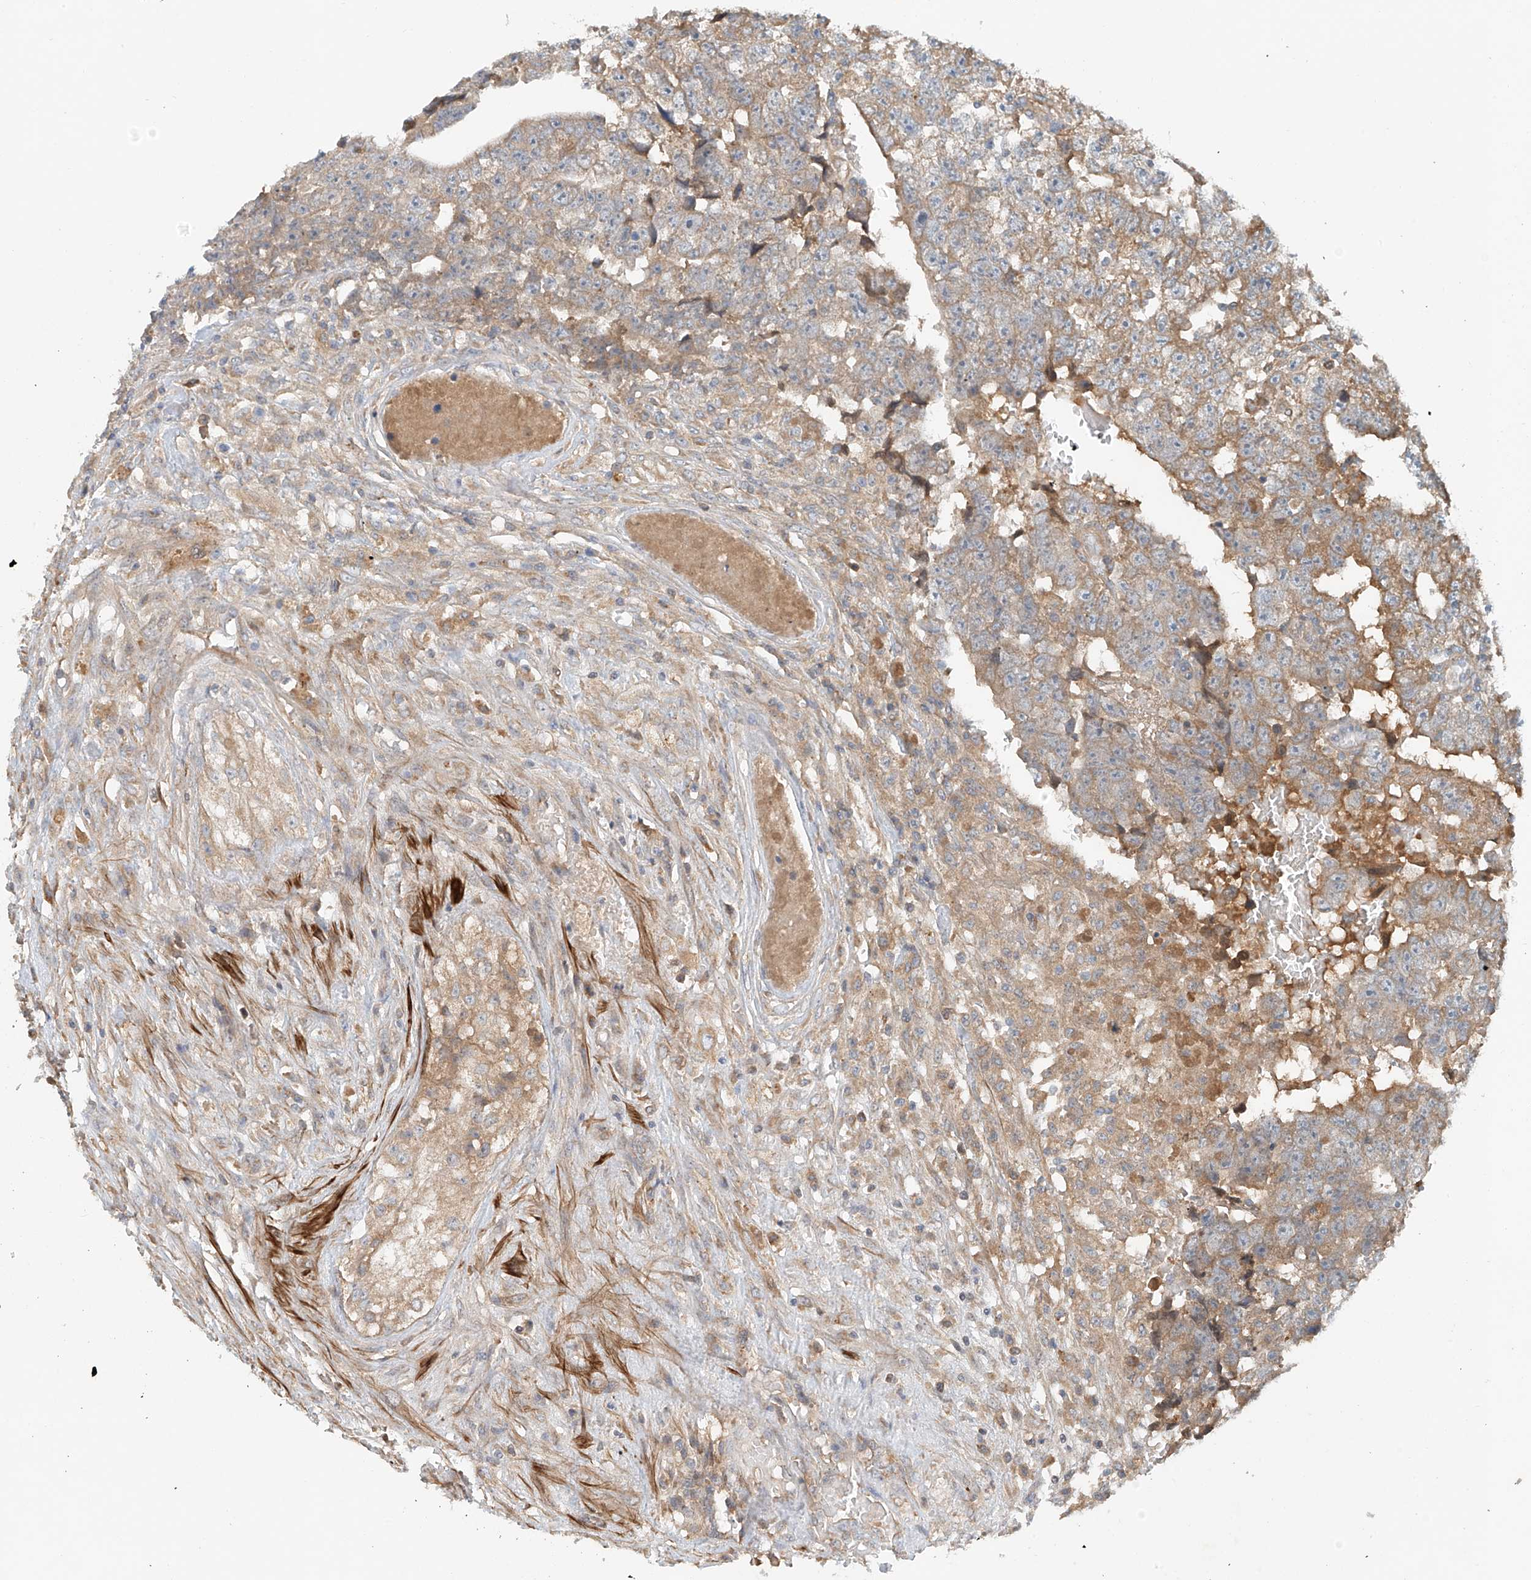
{"staining": {"intensity": "moderate", "quantity": "25%-75%", "location": "cytoplasmic/membranous"}, "tissue": "testis cancer", "cell_type": "Tumor cells", "image_type": "cancer", "snomed": [{"axis": "morphology", "description": "Carcinoma, Embryonal, NOS"}, {"axis": "topography", "description": "Testis"}], "caption": "A brown stain labels moderate cytoplasmic/membranous positivity of a protein in testis cancer (embryonal carcinoma) tumor cells. Immunohistochemistry (ihc) stains the protein of interest in brown and the nuclei are stained blue.", "gene": "LYRM9", "patient": {"sex": "male", "age": 25}}